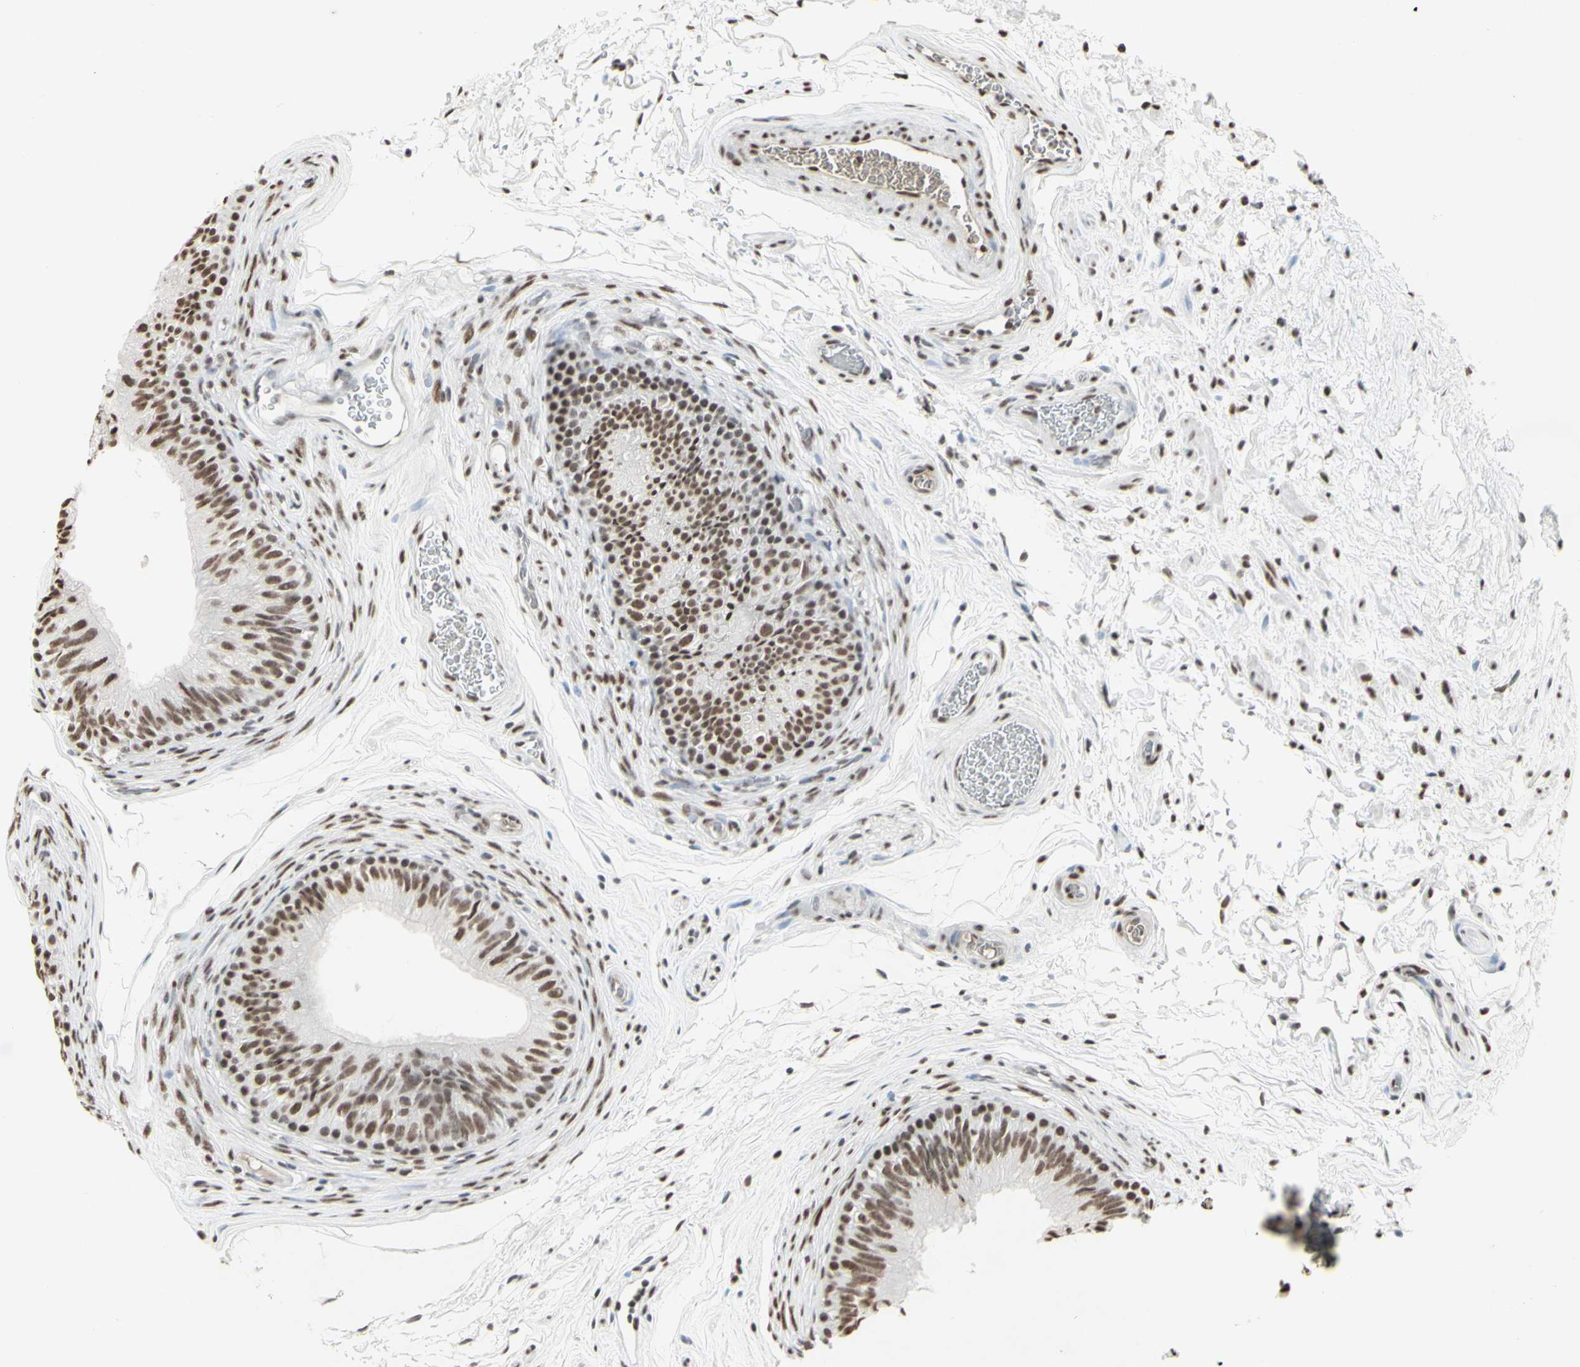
{"staining": {"intensity": "moderate", "quantity": ">75%", "location": "nuclear"}, "tissue": "epididymis", "cell_type": "Glandular cells", "image_type": "normal", "snomed": [{"axis": "morphology", "description": "Normal tissue, NOS"}, {"axis": "topography", "description": "Epididymis"}], "caption": "IHC histopathology image of benign epididymis: human epididymis stained using immunohistochemistry (IHC) exhibits medium levels of moderate protein expression localized specifically in the nuclear of glandular cells, appearing as a nuclear brown color.", "gene": "TRIM28", "patient": {"sex": "male", "age": 36}}